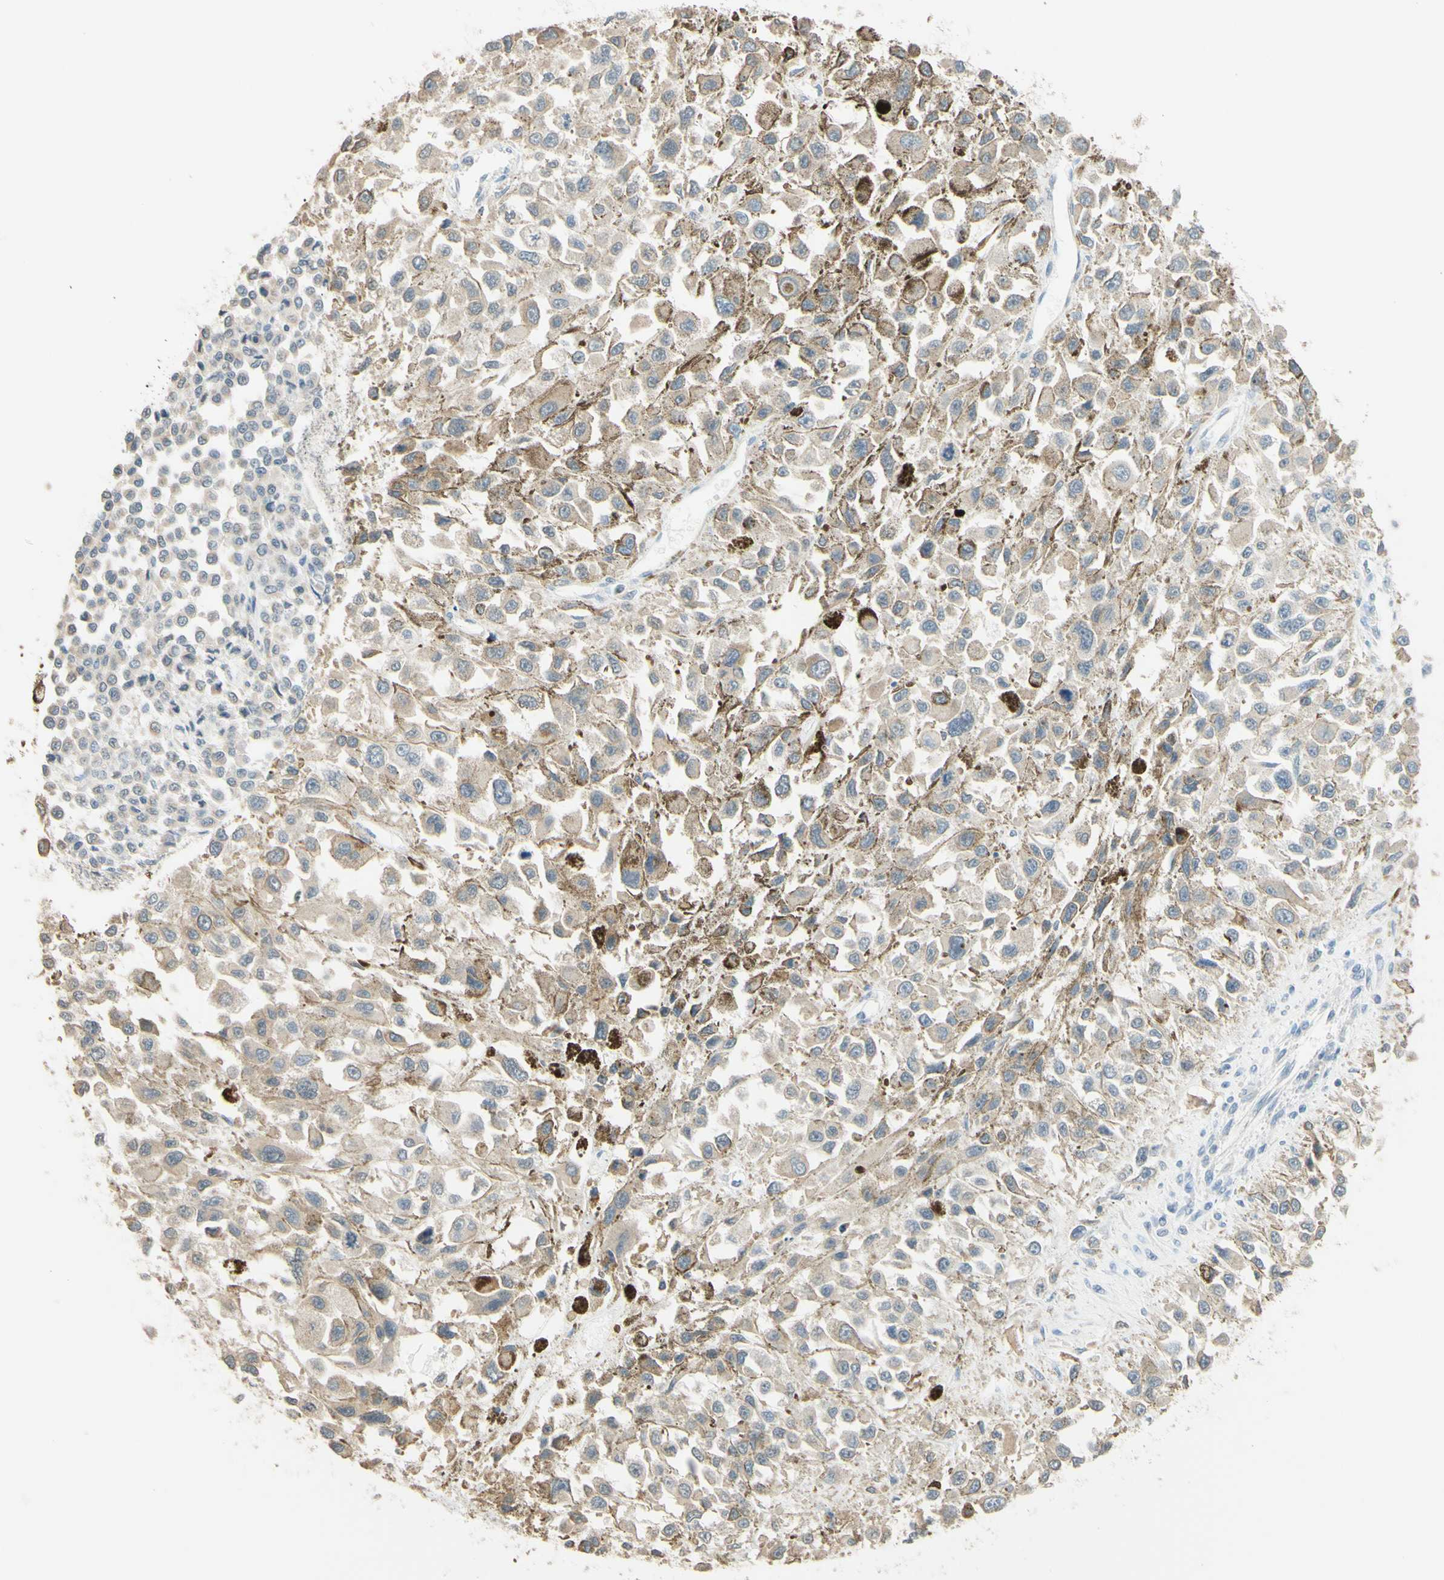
{"staining": {"intensity": "weak", "quantity": ">75%", "location": "cytoplasmic/membranous"}, "tissue": "melanoma", "cell_type": "Tumor cells", "image_type": "cancer", "snomed": [{"axis": "morphology", "description": "Malignant melanoma, Metastatic site"}, {"axis": "topography", "description": "Lymph node"}], "caption": "Weak cytoplasmic/membranous expression is identified in about >75% of tumor cells in malignant melanoma (metastatic site).", "gene": "MAG", "patient": {"sex": "male", "age": 59}}